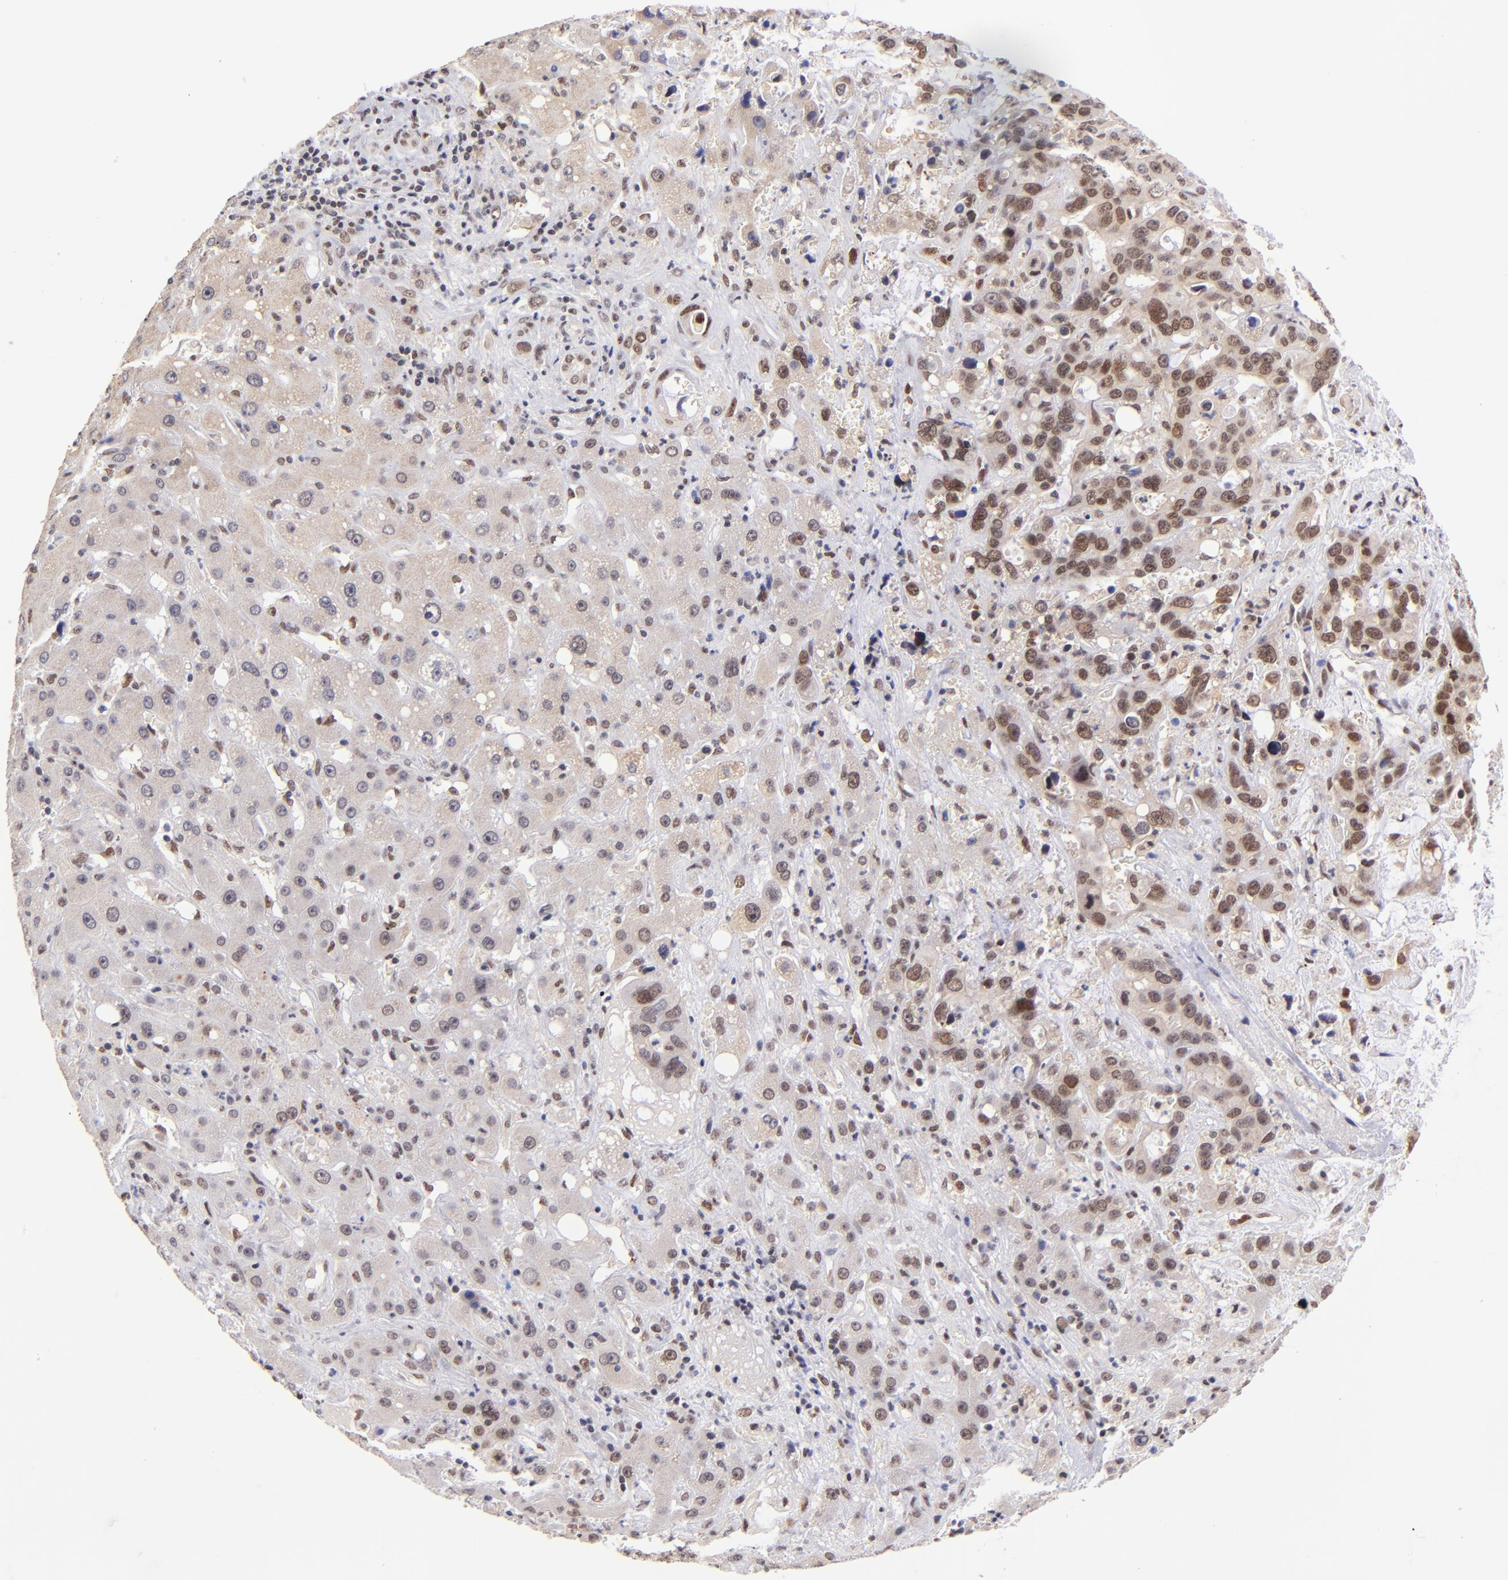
{"staining": {"intensity": "moderate", "quantity": ">75%", "location": "nuclear"}, "tissue": "liver cancer", "cell_type": "Tumor cells", "image_type": "cancer", "snomed": [{"axis": "morphology", "description": "Cholangiocarcinoma"}, {"axis": "topography", "description": "Liver"}], "caption": "Moderate nuclear positivity is identified in about >75% of tumor cells in cholangiocarcinoma (liver).", "gene": "MIDEAS", "patient": {"sex": "female", "age": 65}}